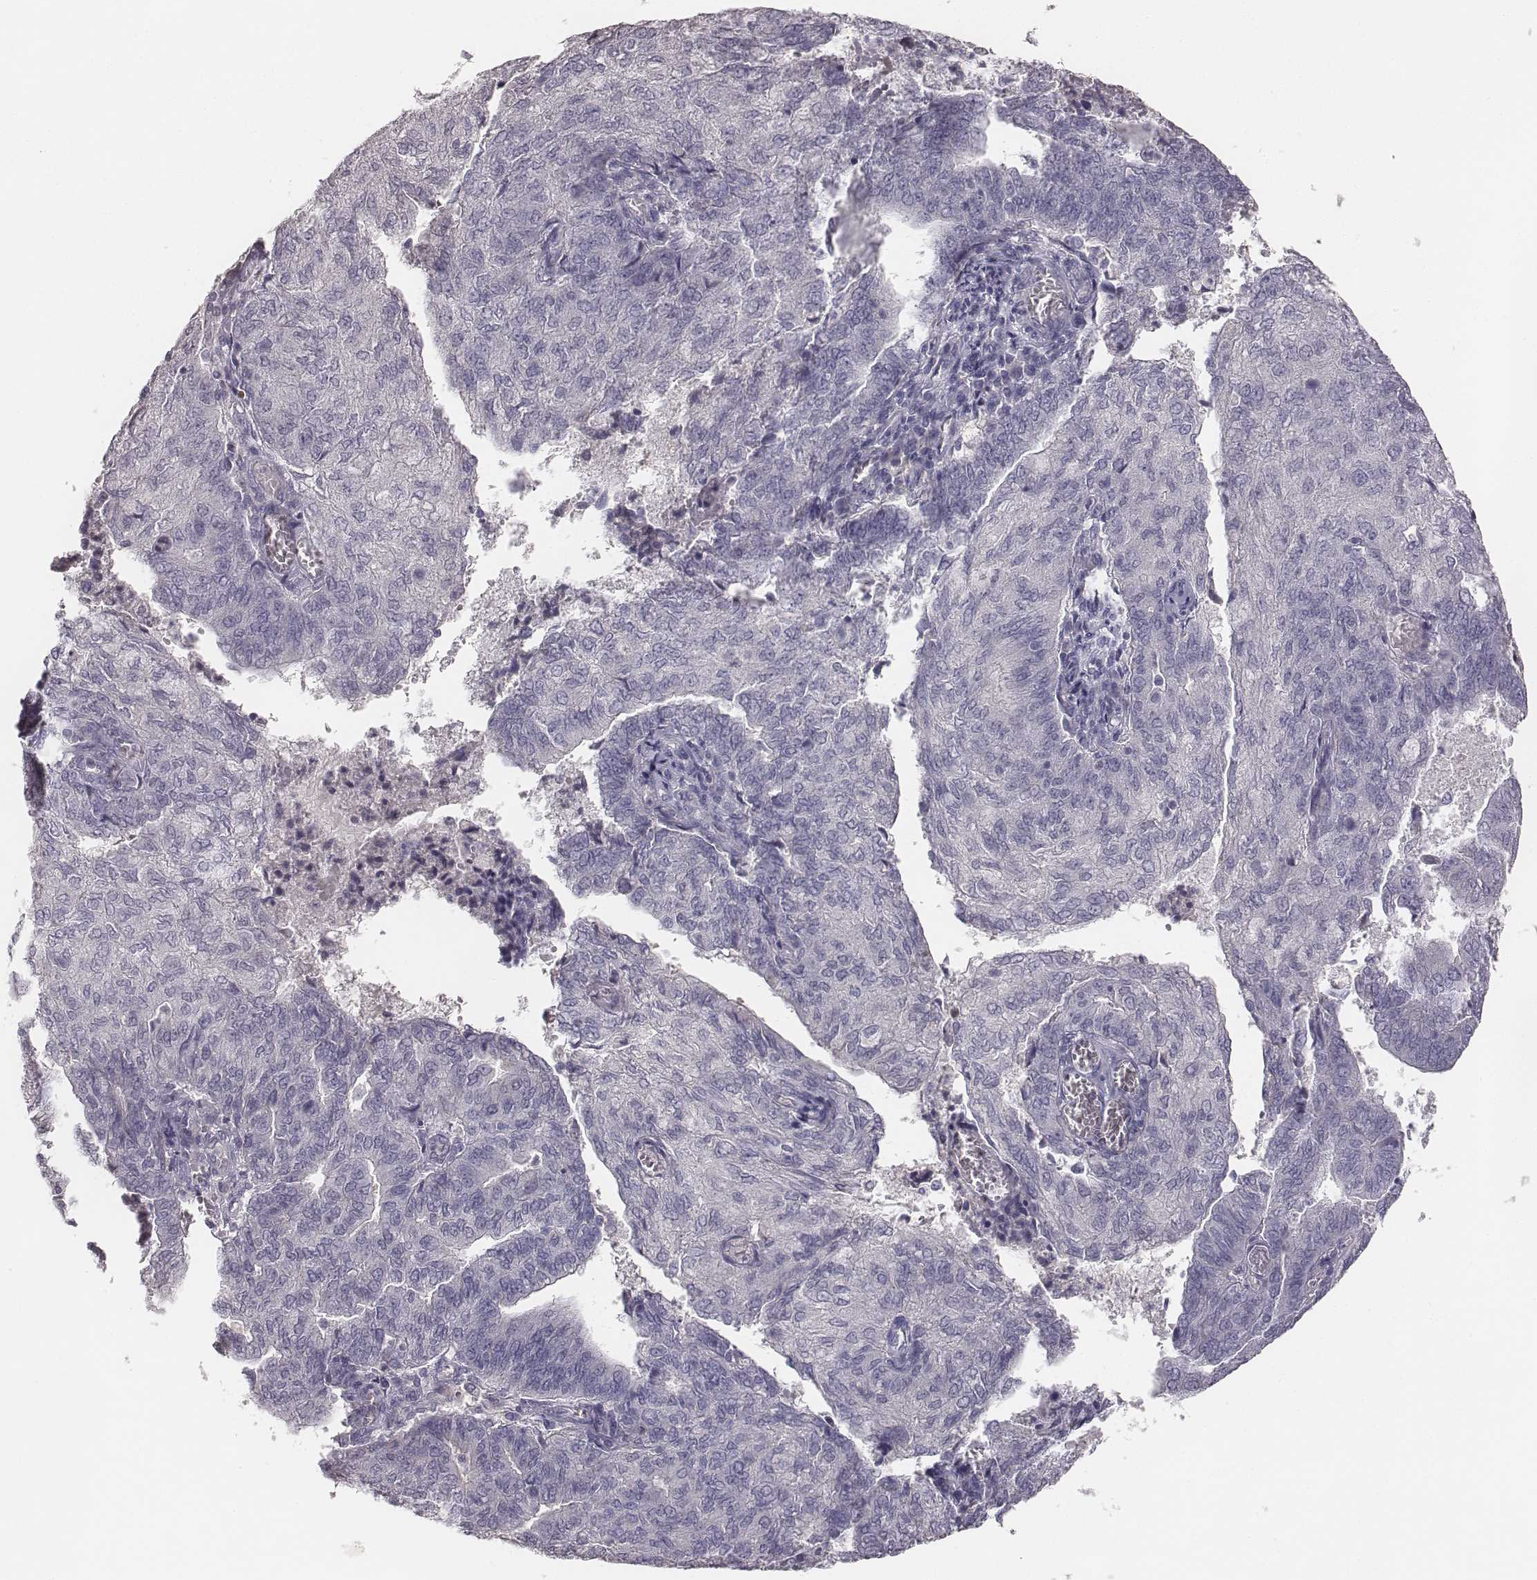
{"staining": {"intensity": "negative", "quantity": "none", "location": "none"}, "tissue": "endometrial cancer", "cell_type": "Tumor cells", "image_type": "cancer", "snomed": [{"axis": "morphology", "description": "Adenocarcinoma, NOS"}, {"axis": "topography", "description": "Endometrium"}], "caption": "Protein analysis of endometrial adenocarcinoma exhibits no significant expression in tumor cells. (Immunohistochemistry, brightfield microscopy, high magnification).", "gene": "MYH6", "patient": {"sex": "female", "age": 82}}